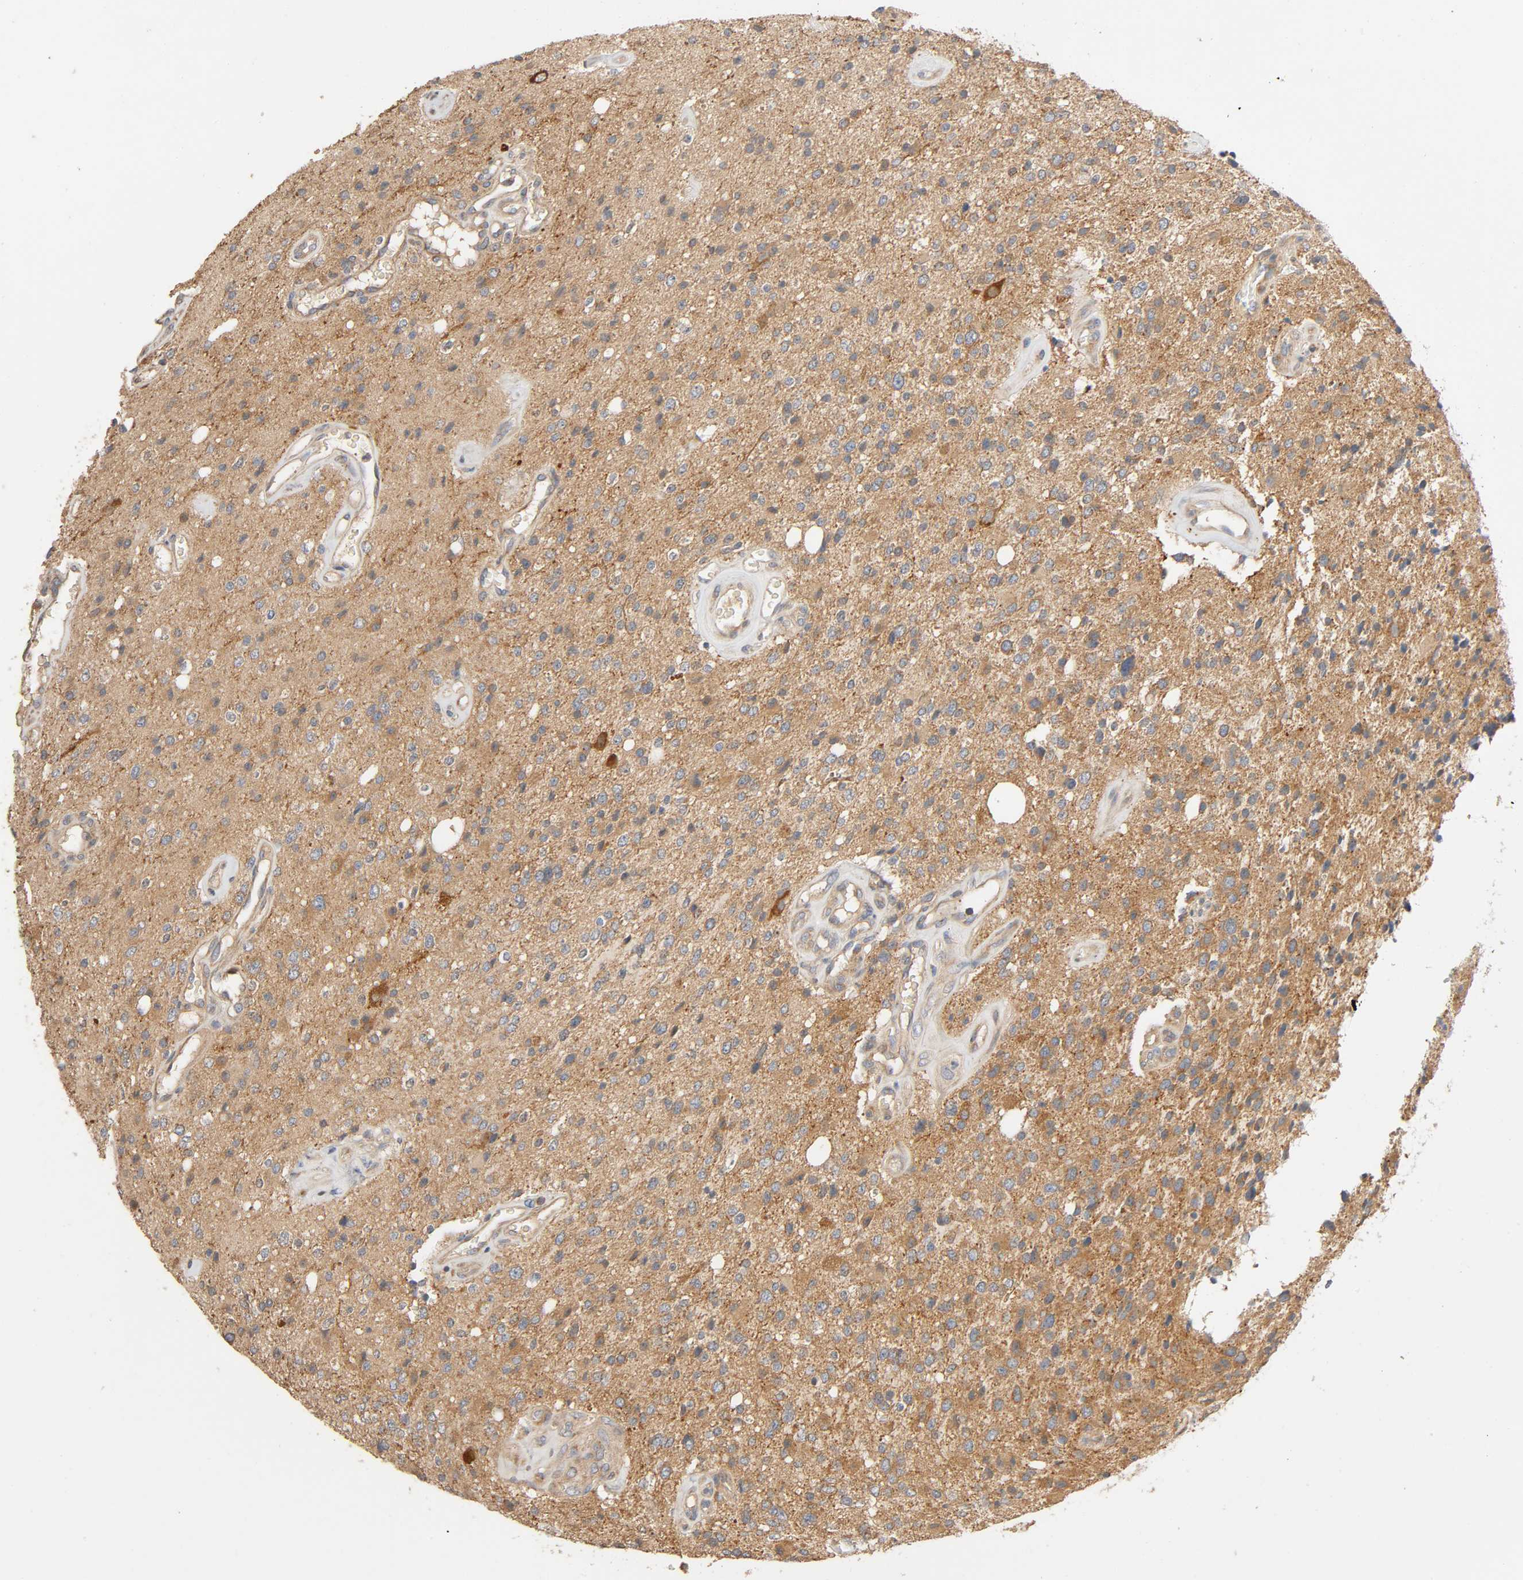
{"staining": {"intensity": "moderate", "quantity": "<25%", "location": "cytoplasmic/membranous"}, "tissue": "glioma", "cell_type": "Tumor cells", "image_type": "cancer", "snomed": [{"axis": "morphology", "description": "Glioma, malignant, High grade"}, {"axis": "topography", "description": "Brain"}], "caption": "Moderate cytoplasmic/membranous protein expression is identified in about <25% of tumor cells in malignant glioma (high-grade).", "gene": "SGSM1", "patient": {"sex": "male", "age": 47}}